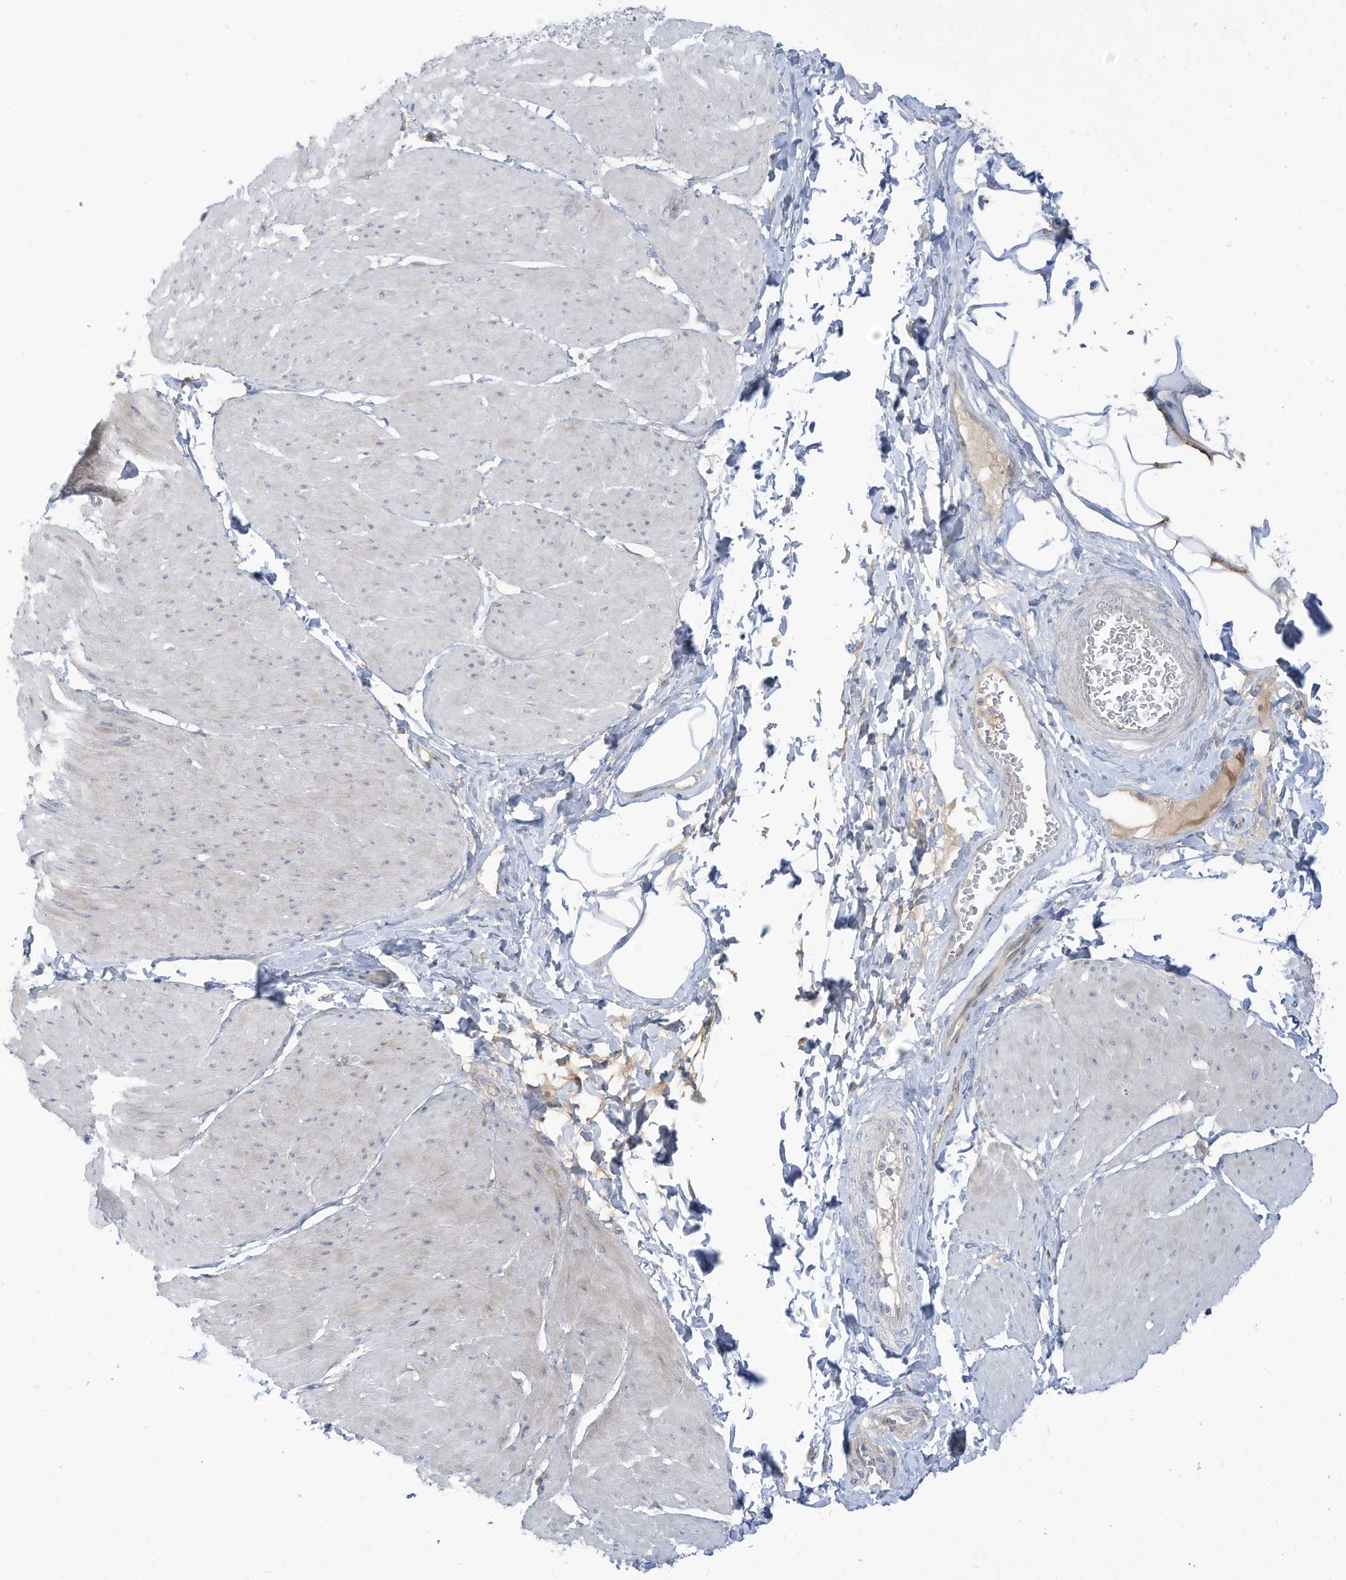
{"staining": {"intensity": "negative", "quantity": "none", "location": "none"}, "tissue": "smooth muscle", "cell_type": "Smooth muscle cells", "image_type": "normal", "snomed": [{"axis": "morphology", "description": "Urothelial carcinoma, High grade"}, {"axis": "topography", "description": "Urinary bladder"}], "caption": "This is an immunohistochemistry photomicrograph of unremarkable human smooth muscle. There is no positivity in smooth muscle cells.", "gene": "LRRN2", "patient": {"sex": "male", "age": 46}}